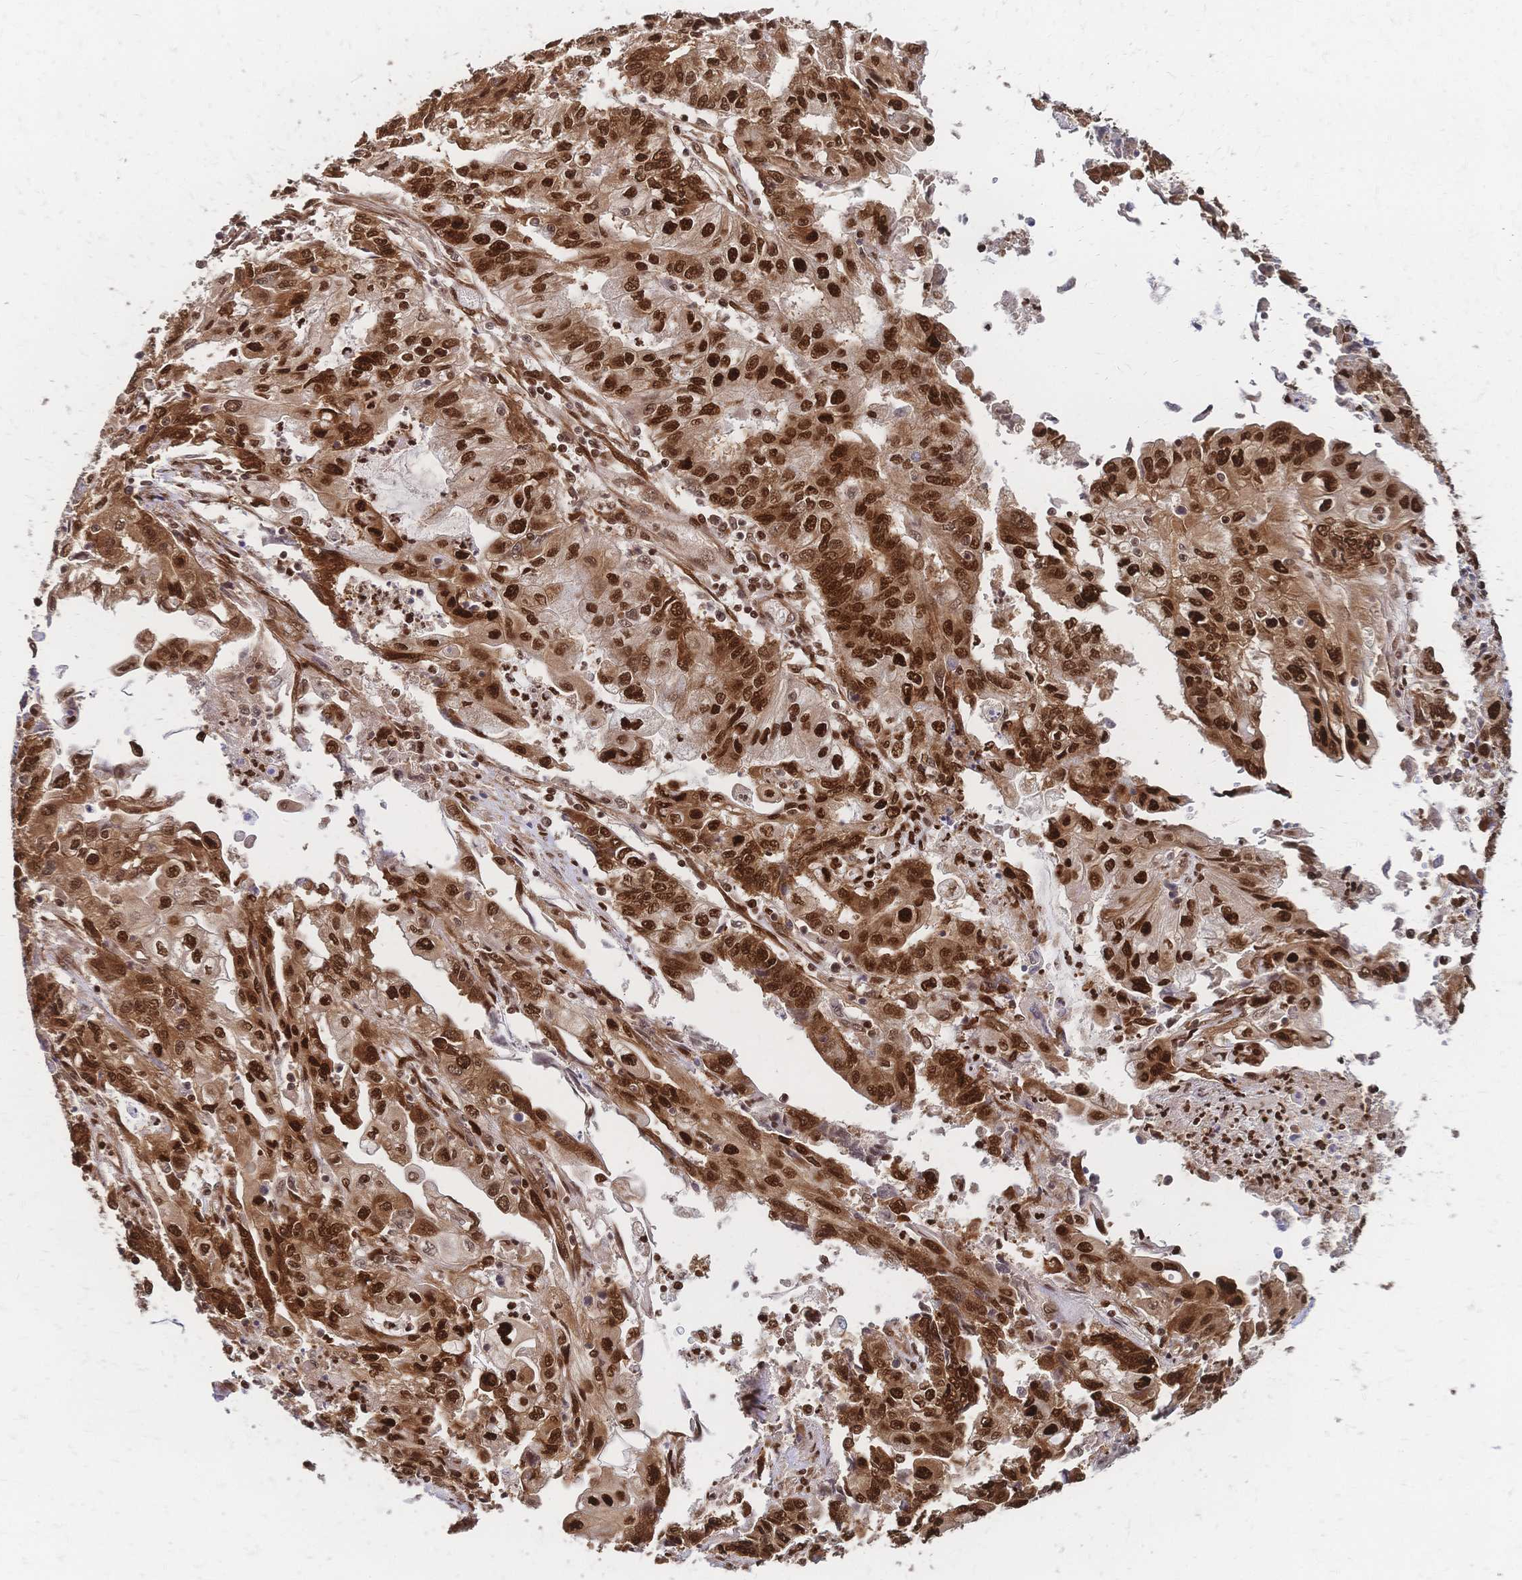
{"staining": {"intensity": "strong", "quantity": ">75%", "location": "cytoplasmic/membranous,nuclear"}, "tissue": "endometrial cancer", "cell_type": "Tumor cells", "image_type": "cancer", "snomed": [{"axis": "morphology", "description": "Adenocarcinoma, NOS"}, {"axis": "topography", "description": "Endometrium"}], "caption": "Strong cytoplasmic/membranous and nuclear expression is identified in approximately >75% of tumor cells in endometrial cancer (adenocarcinoma). (DAB (3,3'-diaminobenzidine) = brown stain, brightfield microscopy at high magnification).", "gene": "HDGF", "patient": {"sex": "female", "age": 54}}